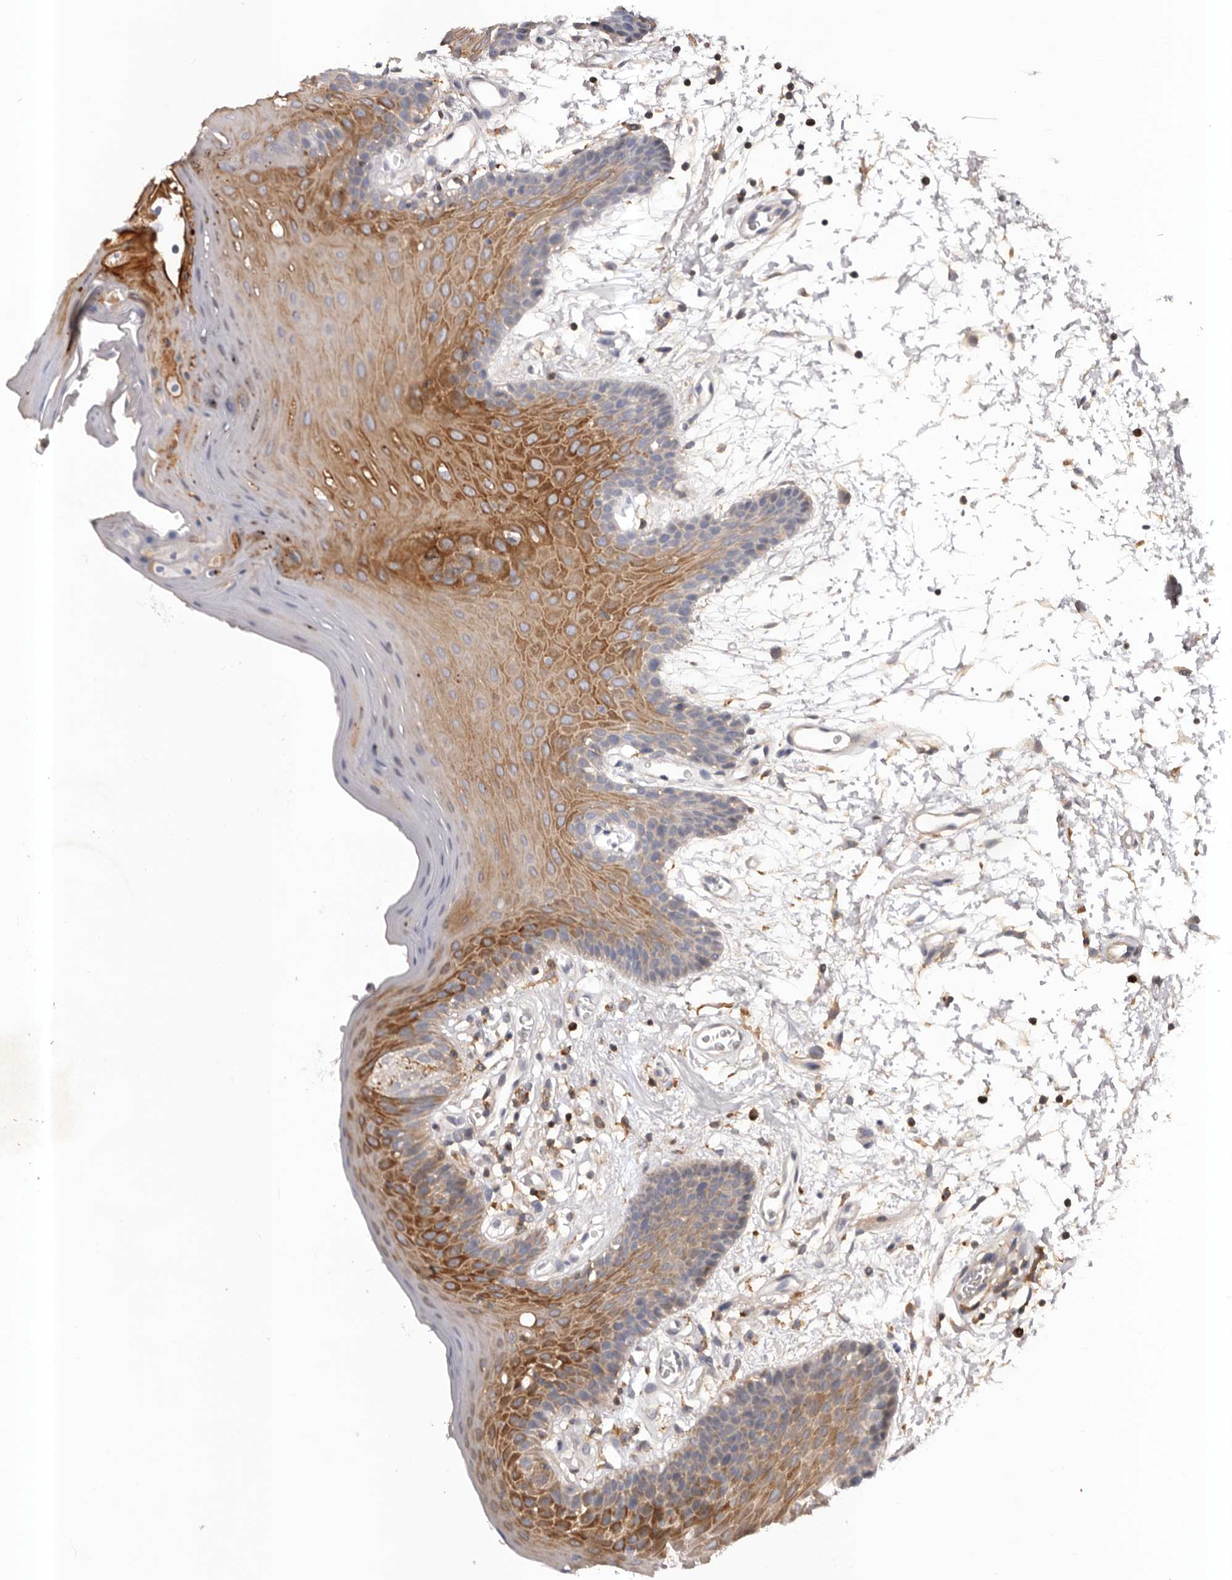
{"staining": {"intensity": "moderate", "quantity": "25%-75%", "location": "cytoplasmic/membranous"}, "tissue": "oral mucosa", "cell_type": "Squamous epithelial cells", "image_type": "normal", "snomed": [{"axis": "morphology", "description": "Normal tissue, NOS"}, {"axis": "morphology", "description": "Squamous cell carcinoma, NOS"}, {"axis": "topography", "description": "Skeletal muscle"}, {"axis": "topography", "description": "Oral tissue"}, {"axis": "topography", "description": "Salivary gland"}, {"axis": "topography", "description": "Head-Neck"}], "caption": "Immunohistochemistry micrograph of benign oral mucosa: oral mucosa stained using IHC displays medium levels of moderate protein expression localized specifically in the cytoplasmic/membranous of squamous epithelial cells, appearing as a cytoplasmic/membranous brown color.", "gene": "GLIPR2", "patient": {"sex": "male", "age": 54}}